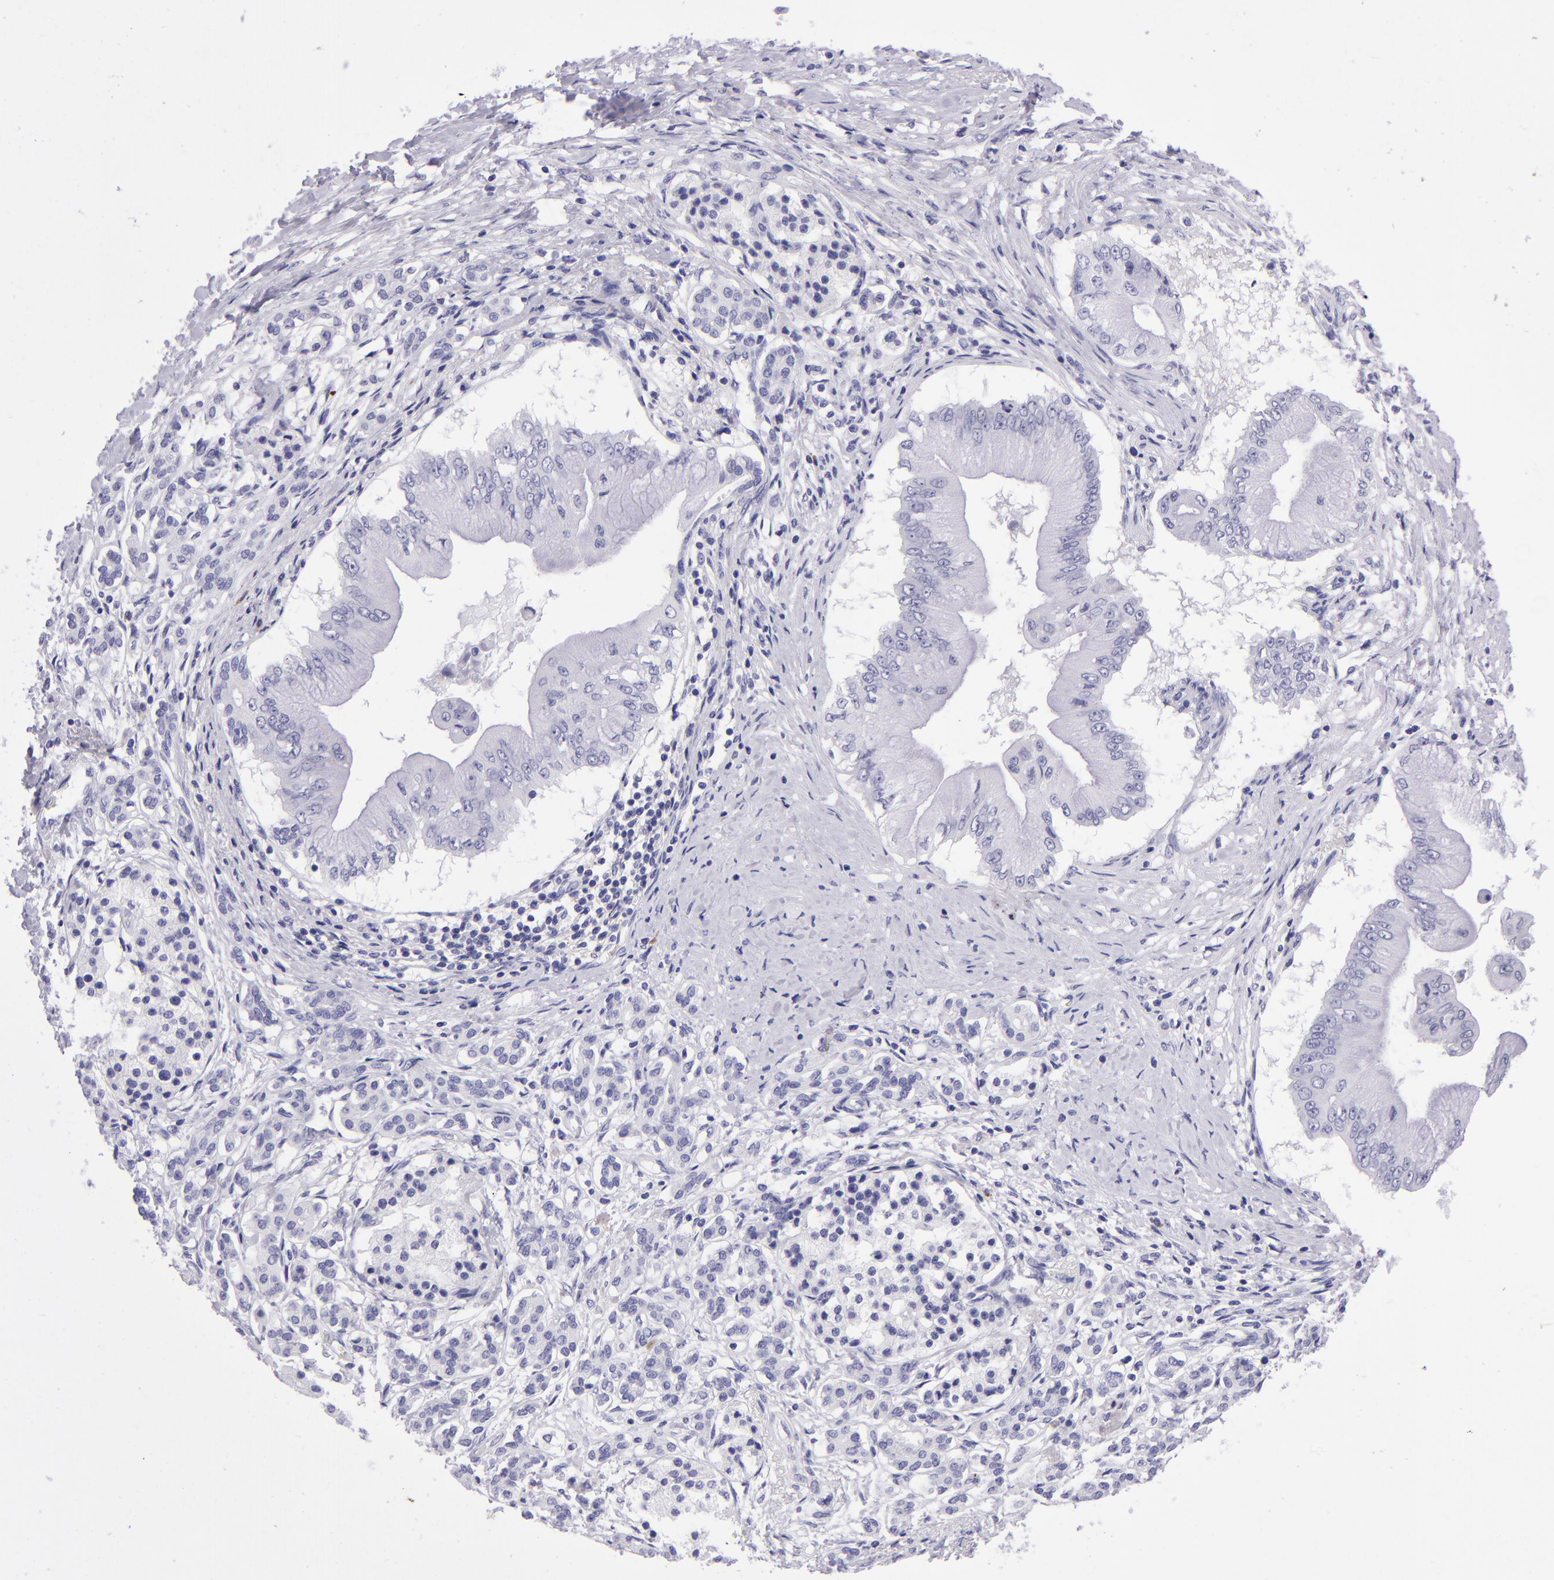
{"staining": {"intensity": "negative", "quantity": "none", "location": "none"}, "tissue": "pancreatic cancer", "cell_type": "Tumor cells", "image_type": "cancer", "snomed": [{"axis": "morphology", "description": "Adenocarcinoma, NOS"}, {"axis": "topography", "description": "Pancreas"}], "caption": "Immunohistochemistry histopathology image of neoplastic tissue: human pancreatic cancer stained with DAB demonstrates no significant protein expression in tumor cells.", "gene": "TYRP1", "patient": {"sex": "male", "age": 62}}